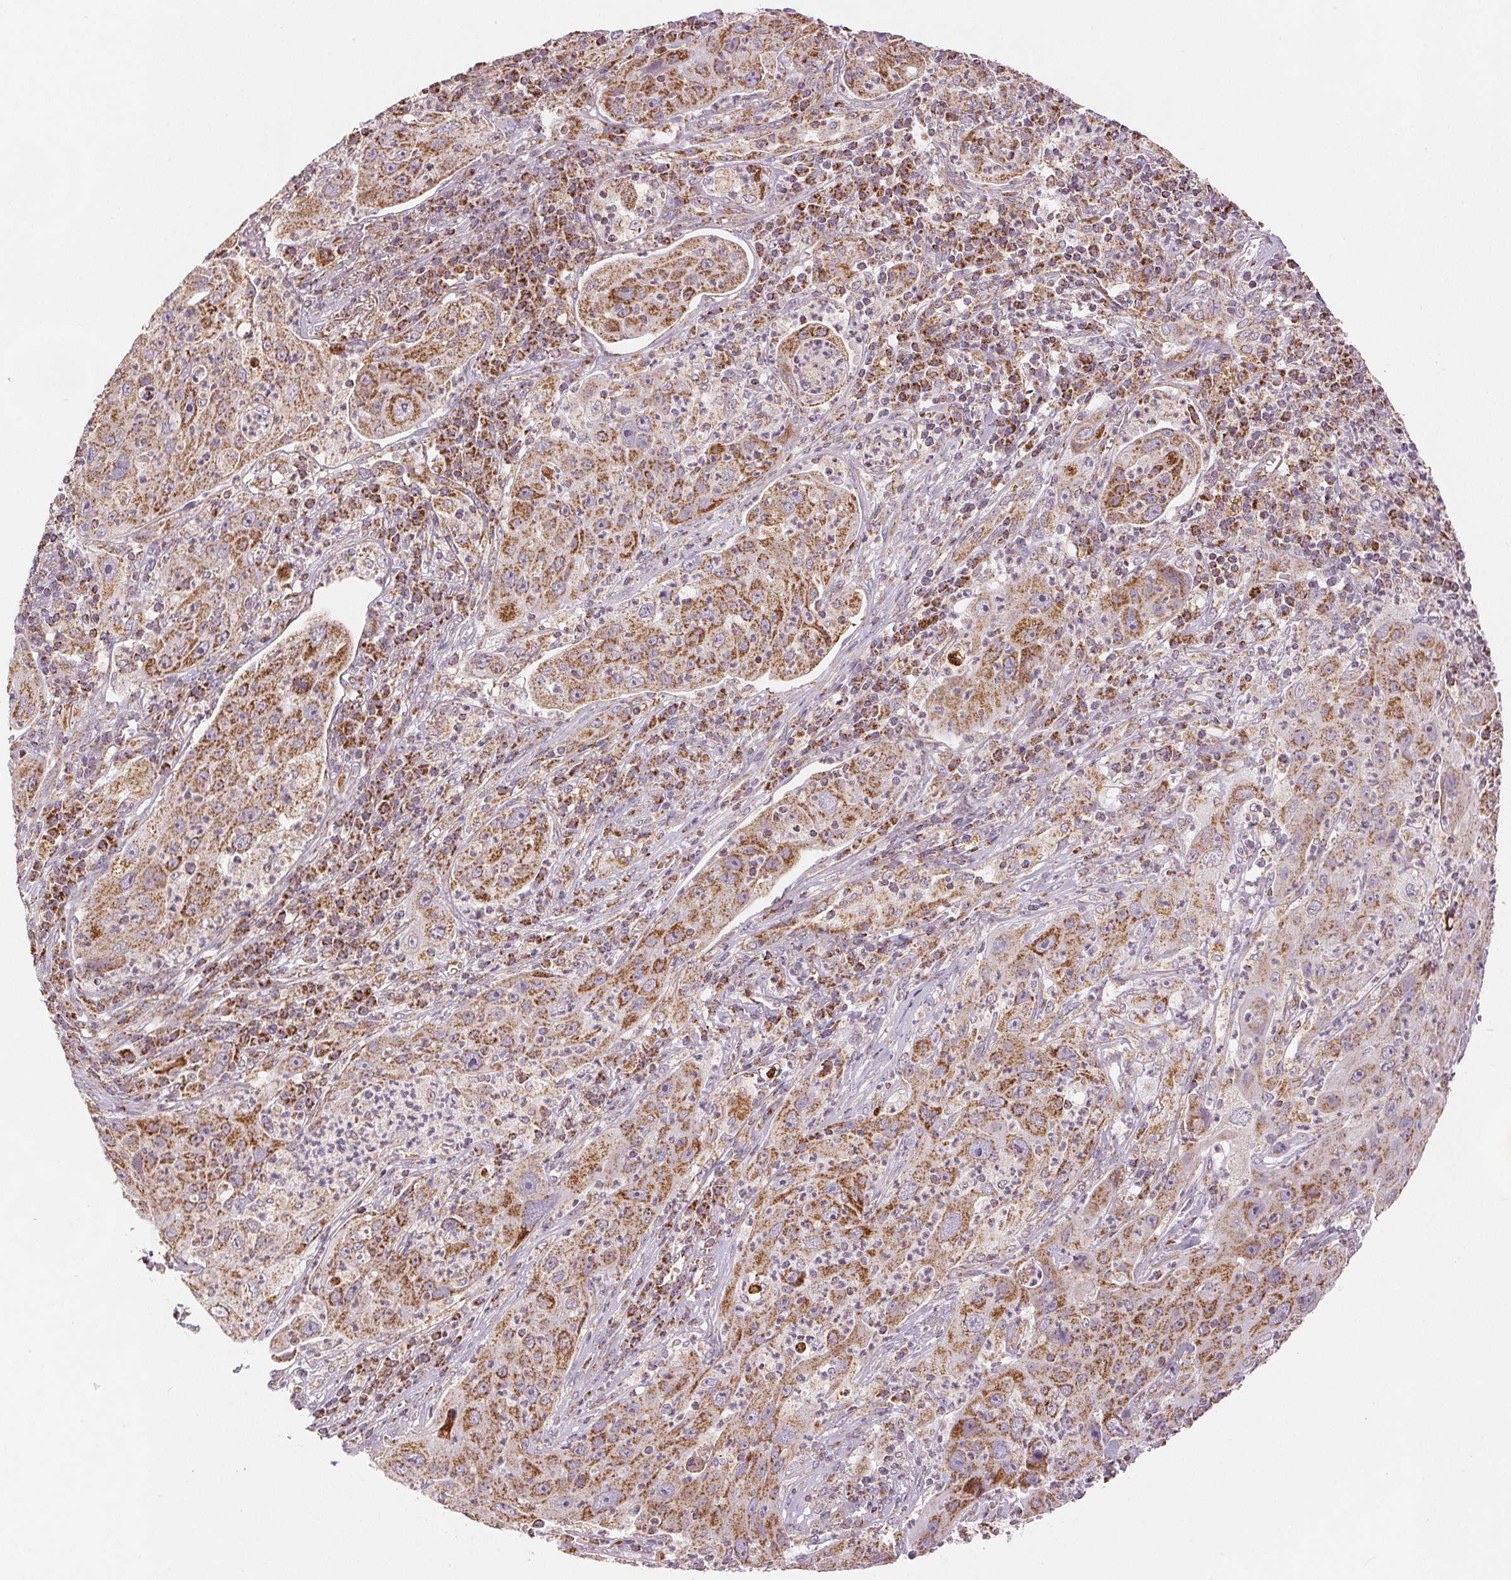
{"staining": {"intensity": "strong", "quantity": "25%-75%", "location": "cytoplasmic/membranous"}, "tissue": "lung cancer", "cell_type": "Tumor cells", "image_type": "cancer", "snomed": [{"axis": "morphology", "description": "Squamous cell carcinoma, NOS"}, {"axis": "topography", "description": "Lung"}], "caption": "Immunohistochemical staining of human lung cancer (squamous cell carcinoma) demonstrates high levels of strong cytoplasmic/membranous expression in about 25%-75% of tumor cells.", "gene": "SDHB", "patient": {"sex": "female", "age": 59}}